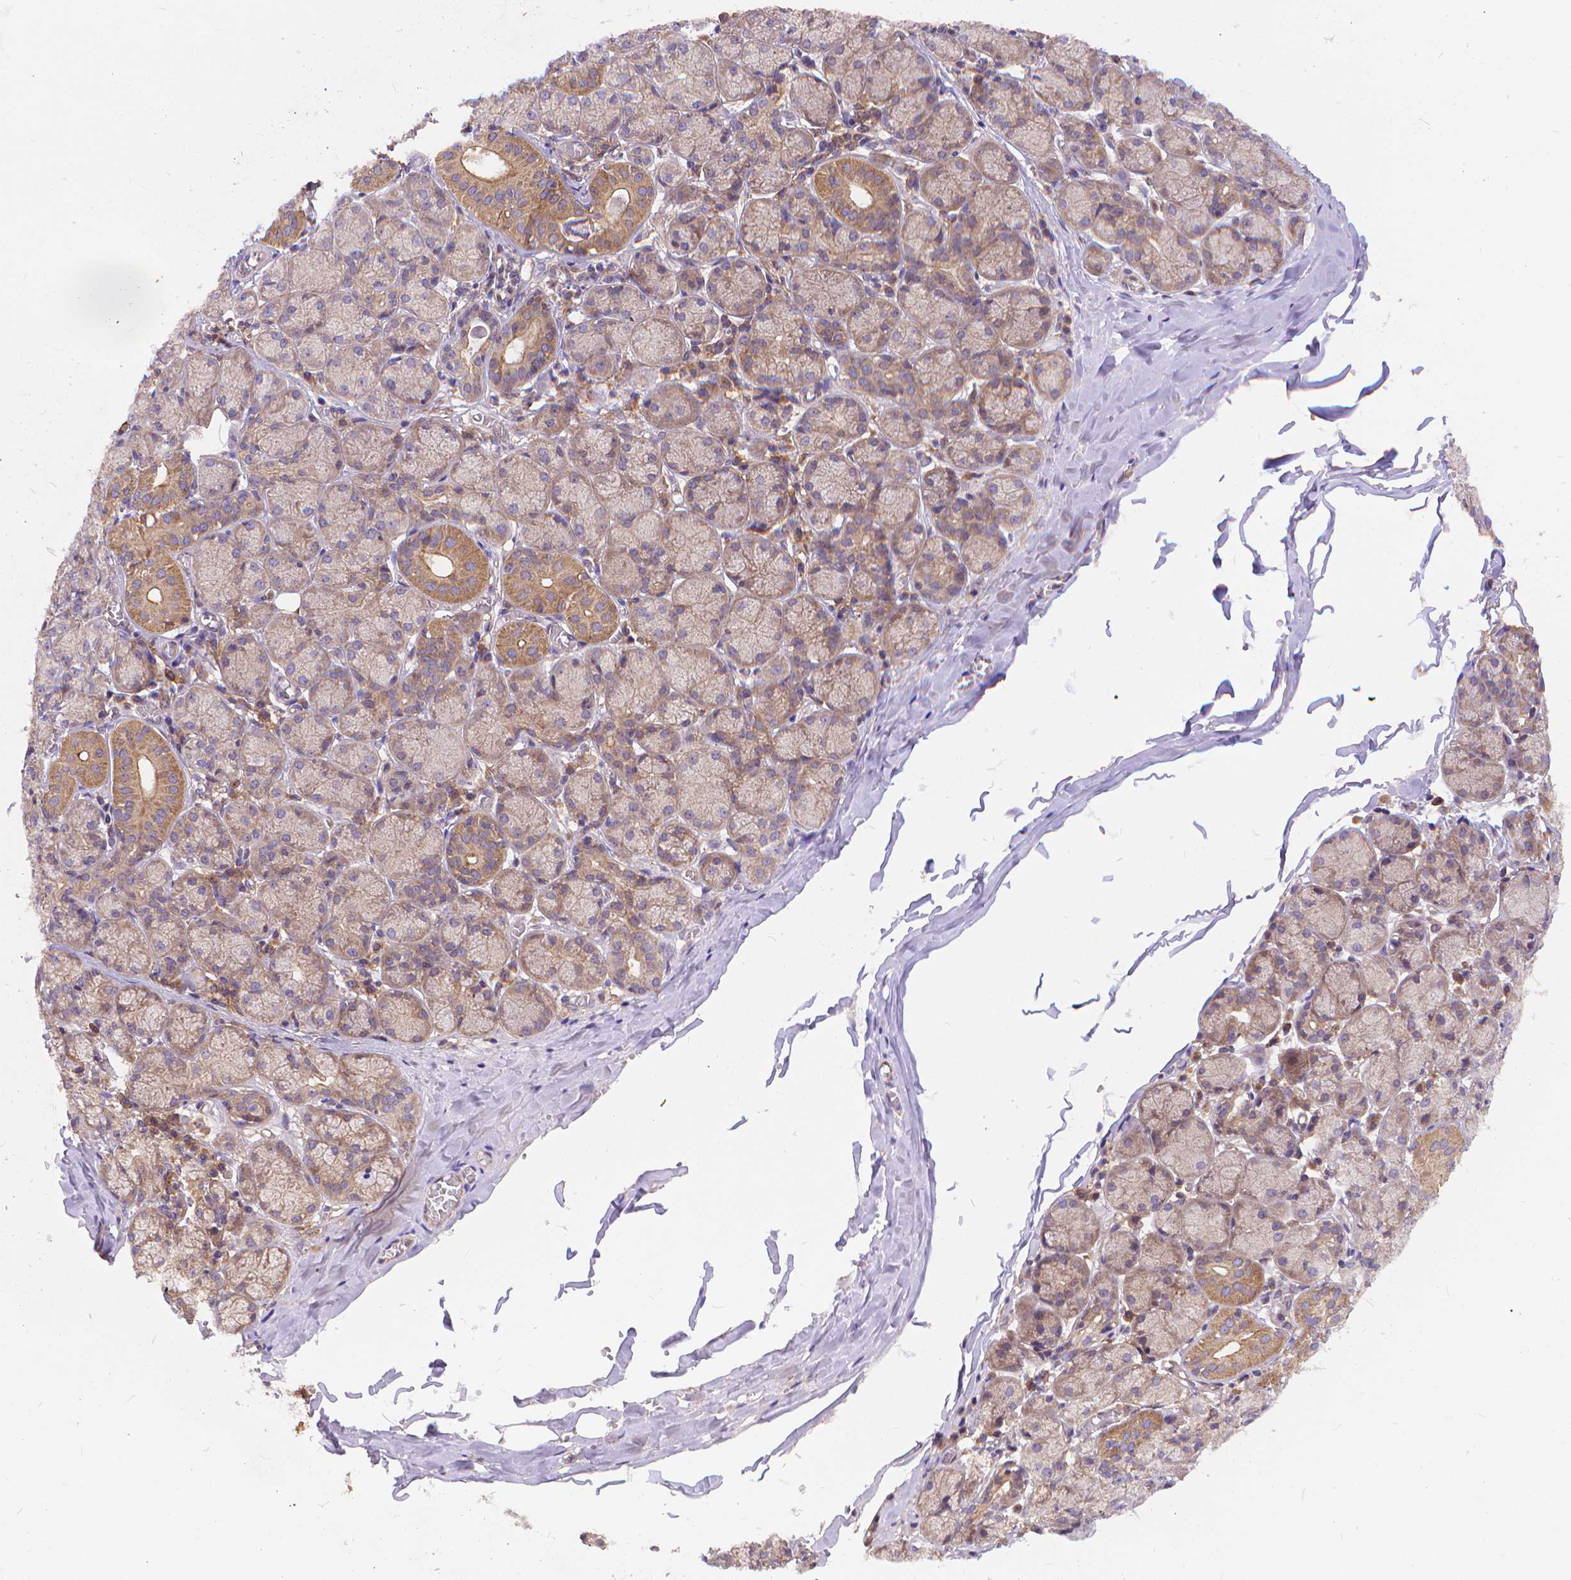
{"staining": {"intensity": "moderate", "quantity": ">75%", "location": "cytoplasmic/membranous"}, "tissue": "salivary gland", "cell_type": "Glandular cells", "image_type": "normal", "snomed": [{"axis": "morphology", "description": "Normal tissue, NOS"}, {"axis": "topography", "description": "Salivary gland"}, {"axis": "topography", "description": "Peripheral nerve tissue"}], "caption": "A brown stain shows moderate cytoplasmic/membranous staining of a protein in glandular cells of normal human salivary gland.", "gene": "ARAP1", "patient": {"sex": "female", "age": 24}}